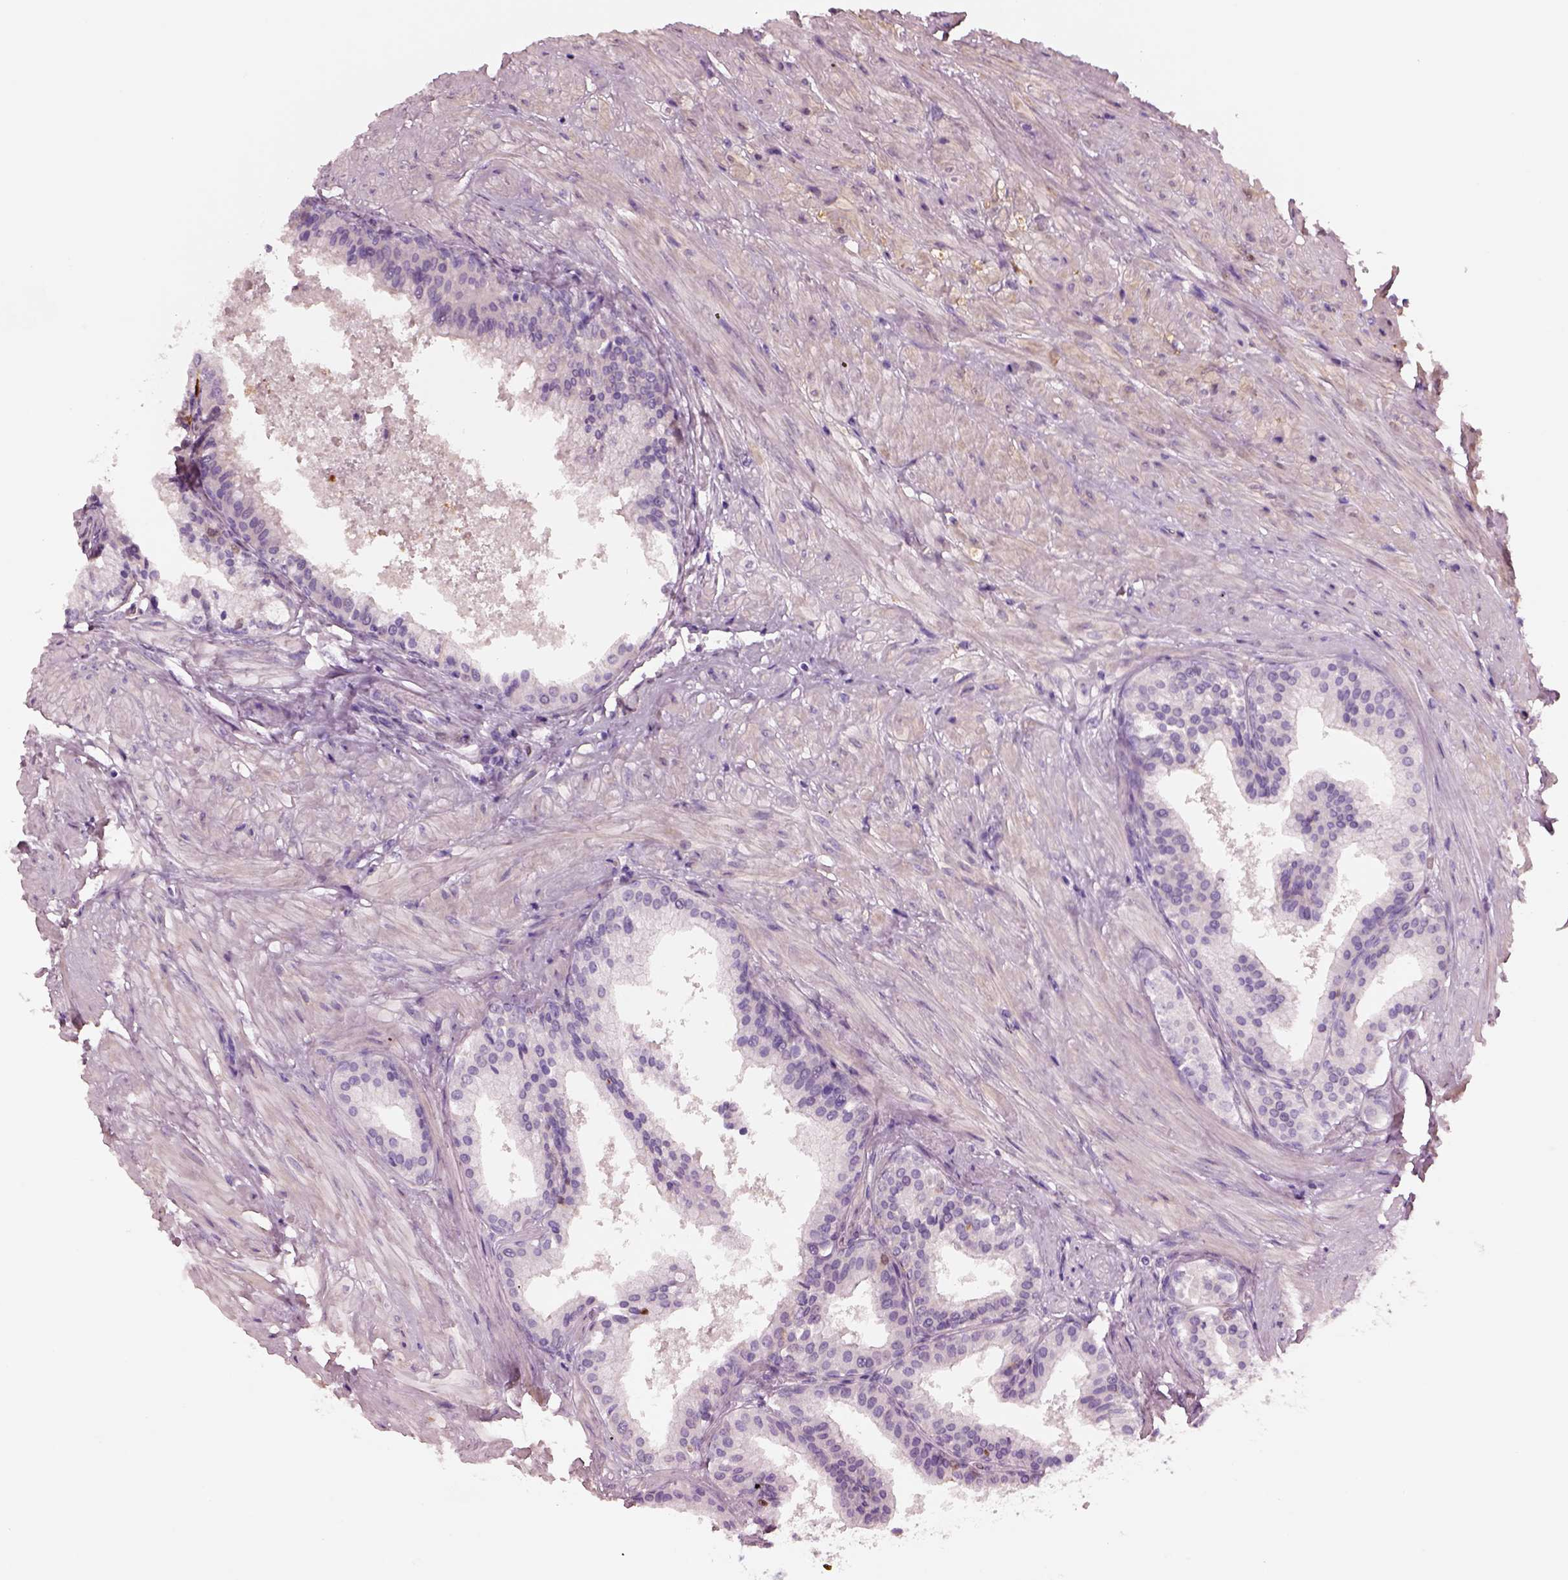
{"staining": {"intensity": "negative", "quantity": "none", "location": "none"}, "tissue": "prostate cancer", "cell_type": "Tumor cells", "image_type": "cancer", "snomed": [{"axis": "morphology", "description": "Adenocarcinoma, Low grade"}, {"axis": "topography", "description": "Prostate"}], "caption": "Human adenocarcinoma (low-grade) (prostate) stained for a protein using immunohistochemistry demonstrates no staining in tumor cells.", "gene": "SCML2", "patient": {"sex": "male", "age": 56}}